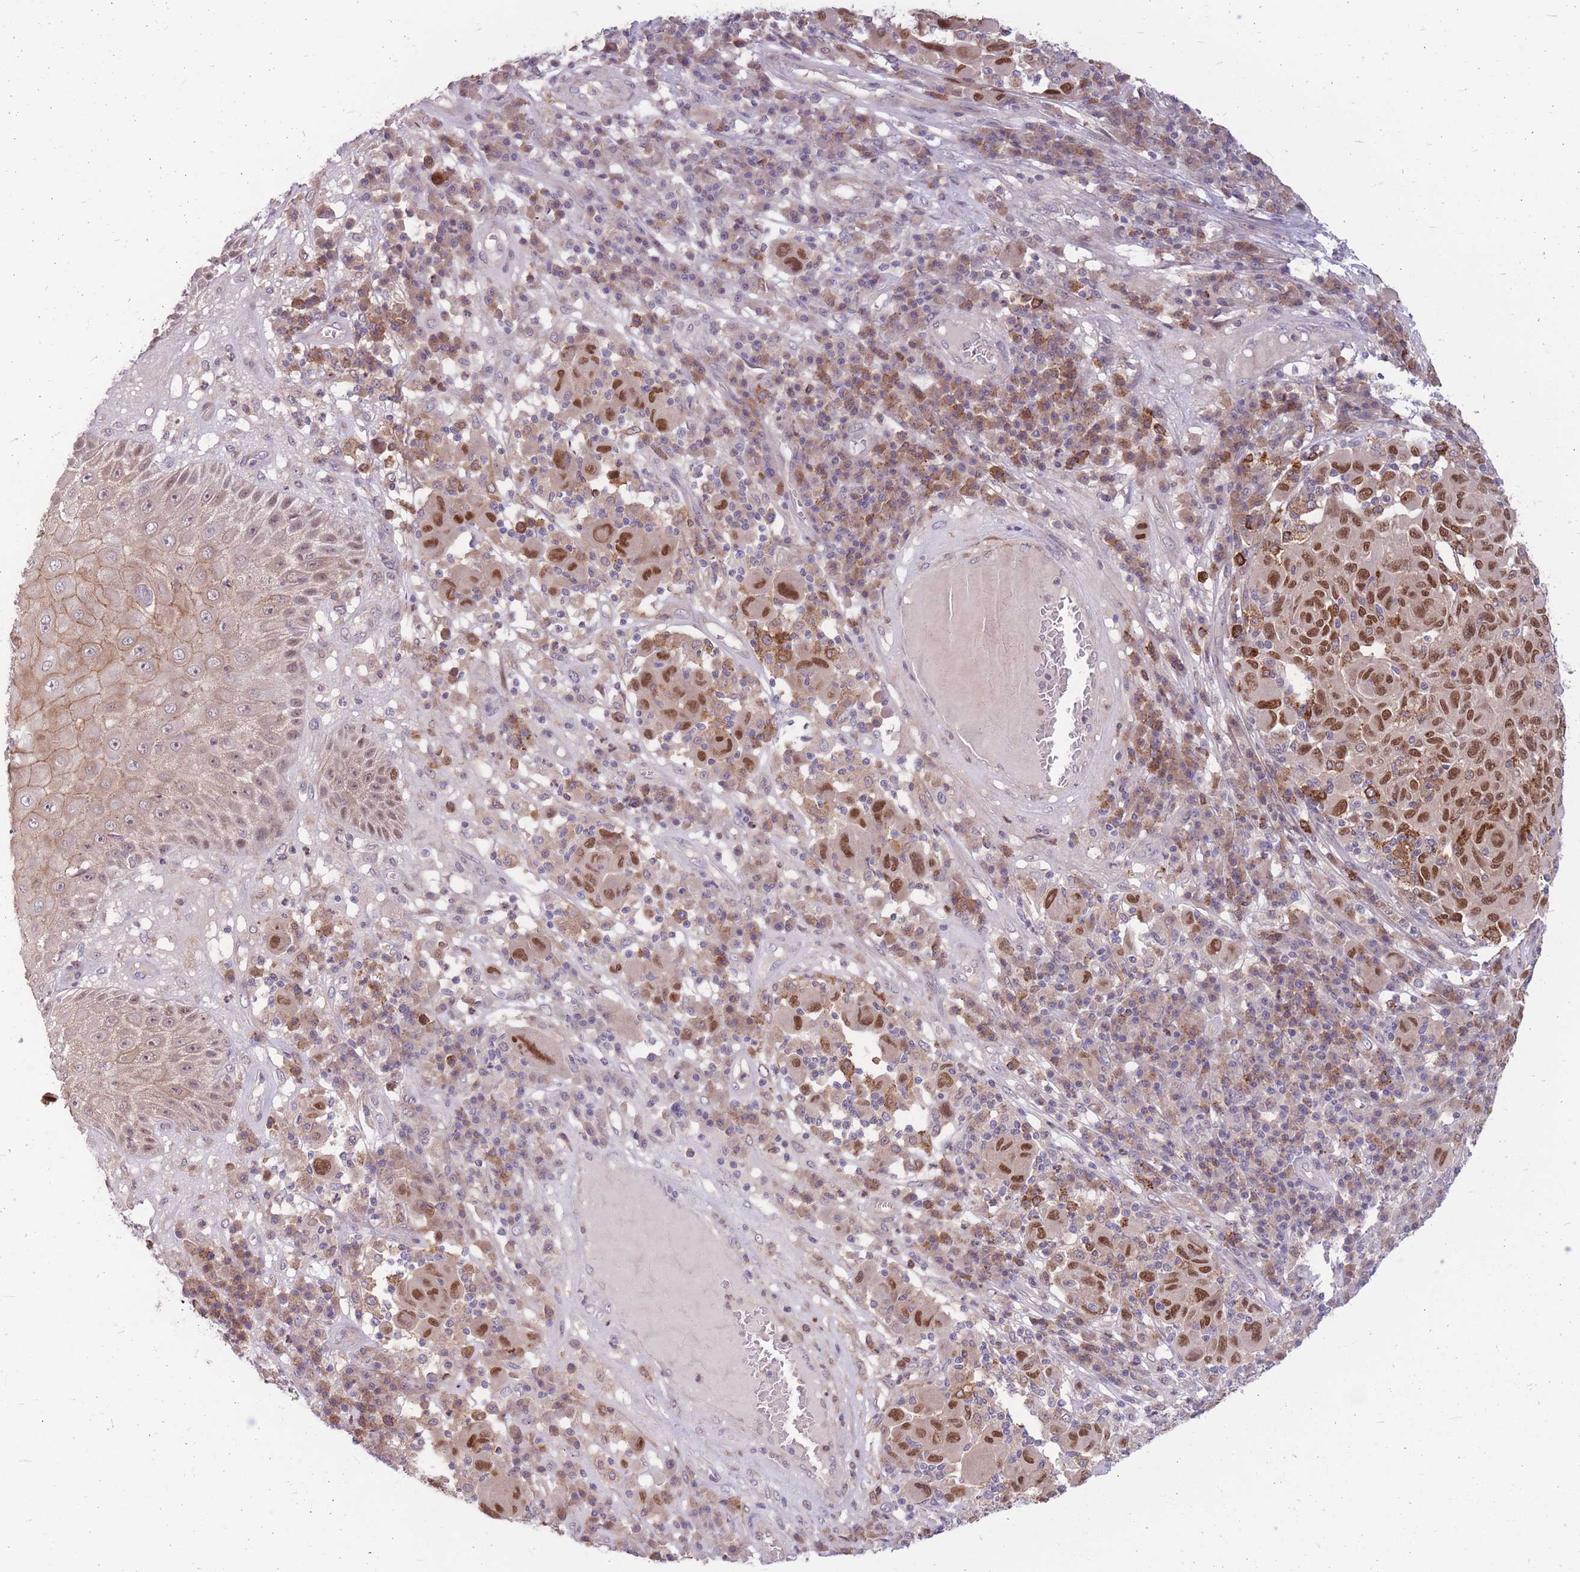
{"staining": {"intensity": "moderate", "quantity": ">75%", "location": "nuclear"}, "tissue": "melanoma", "cell_type": "Tumor cells", "image_type": "cancer", "snomed": [{"axis": "morphology", "description": "Malignant melanoma, NOS"}, {"axis": "topography", "description": "Skin"}], "caption": "IHC (DAB (3,3'-diaminobenzidine)) staining of malignant melanoma reveals moderate nuclear protein staining in approximately >75% of tumor cells. The staining is performed using DAB brown chromogen to label protein expression. The nuclei are counter-stained blue using hematoxylin.", "gene": "TCF20", "patient": {"sex": "male", "age": 53}}